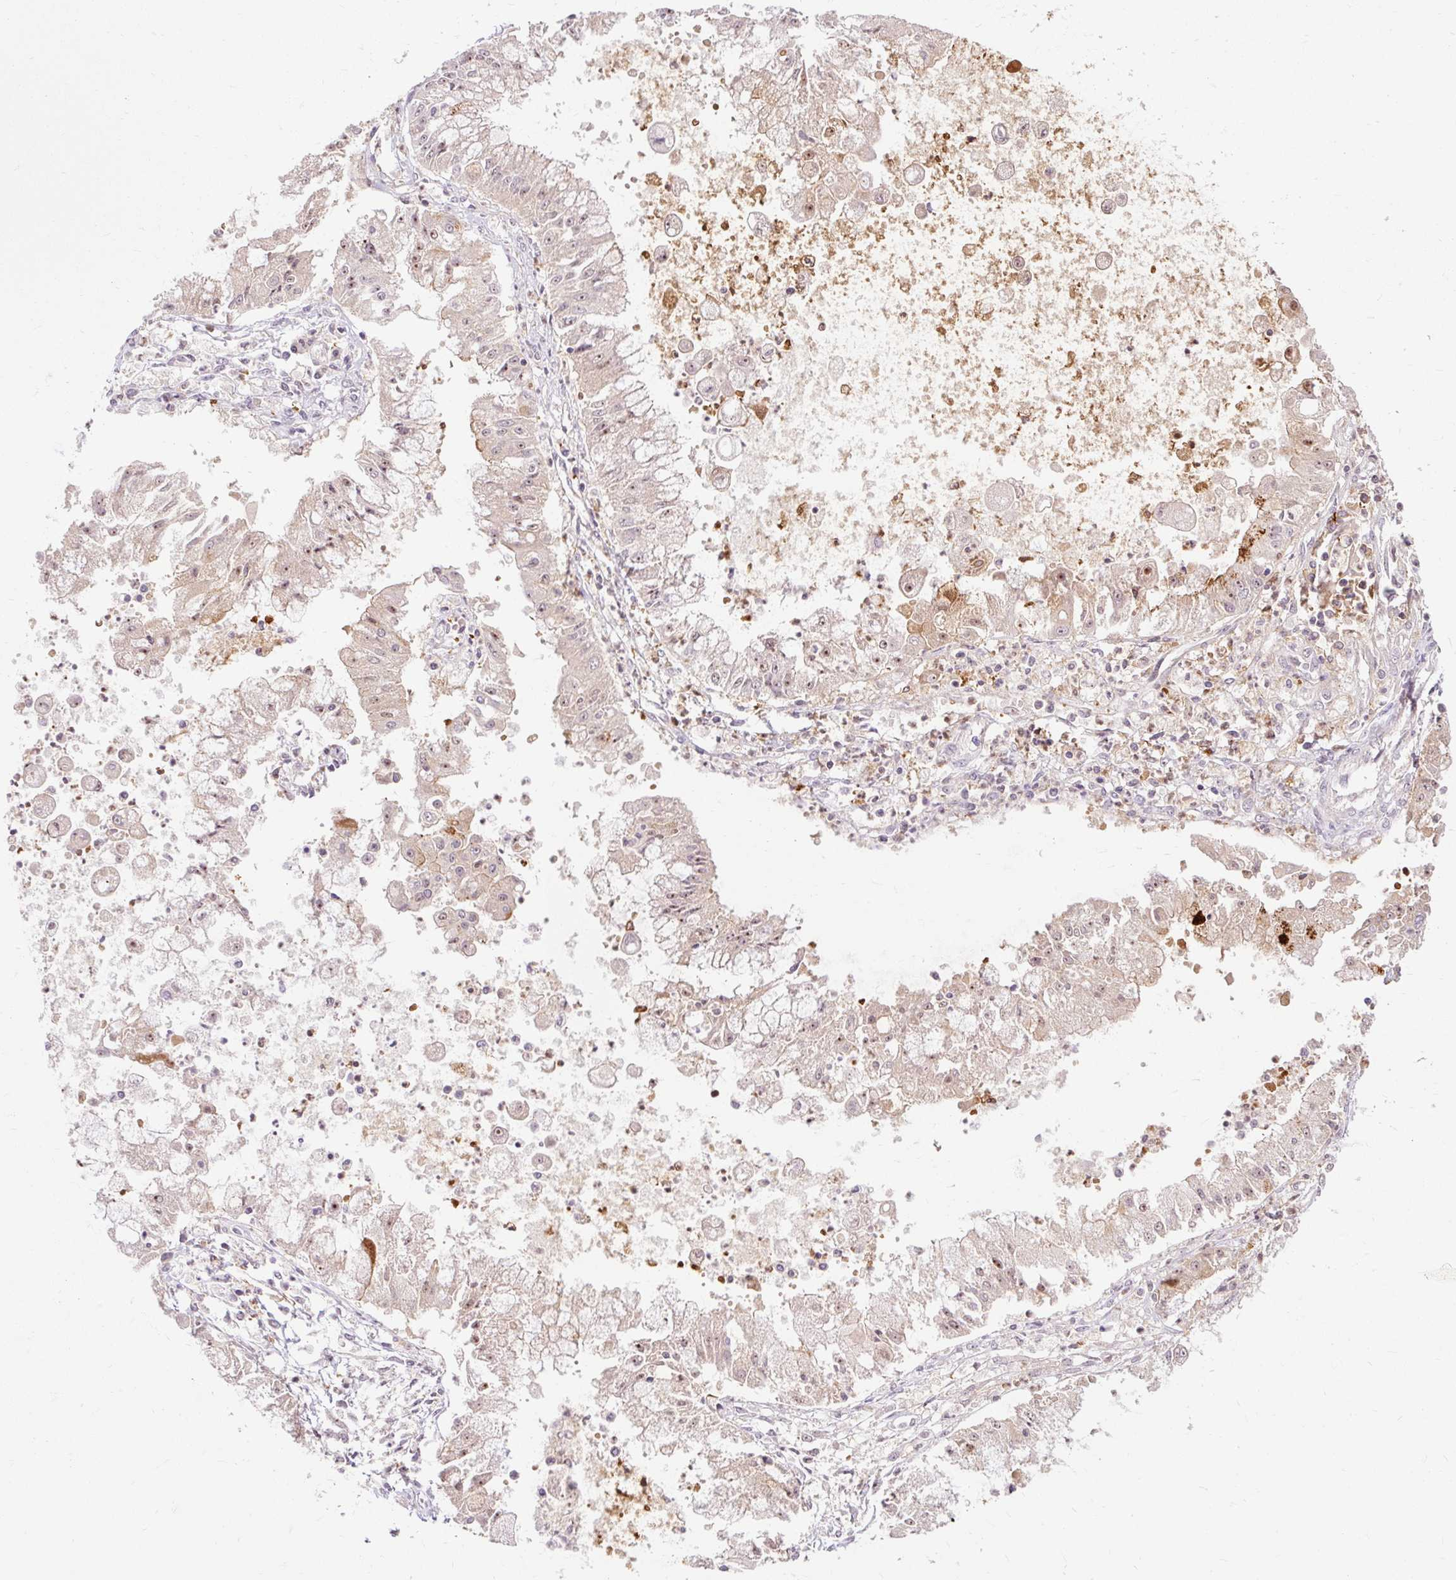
{"staining": {"intensity": "moderate", "quantity": "25%-75%", "location": "cytoplasmic/membranous"}, "tissue": "ovarian cancer", "cell_type": "Tumor cells", "image_type": "cancer", "snomed": [{"axis": "morphology", "description": "Cystadenocarcinoma, mucinous, NOS"}, {"axis": "topography", "description": "Ovary"}], "caption": "A micrograph of ovarian cancer (mucinous cystadenocarcinoma) stained for a protein reveals moderate cytoplasmic/membranous brown staining in tumor cells. (brown staining indicates protein expression, while blue staining denotes nuclei).", "gene": "CEBPZ", "patient": {"sex": "female", "age": 70}}